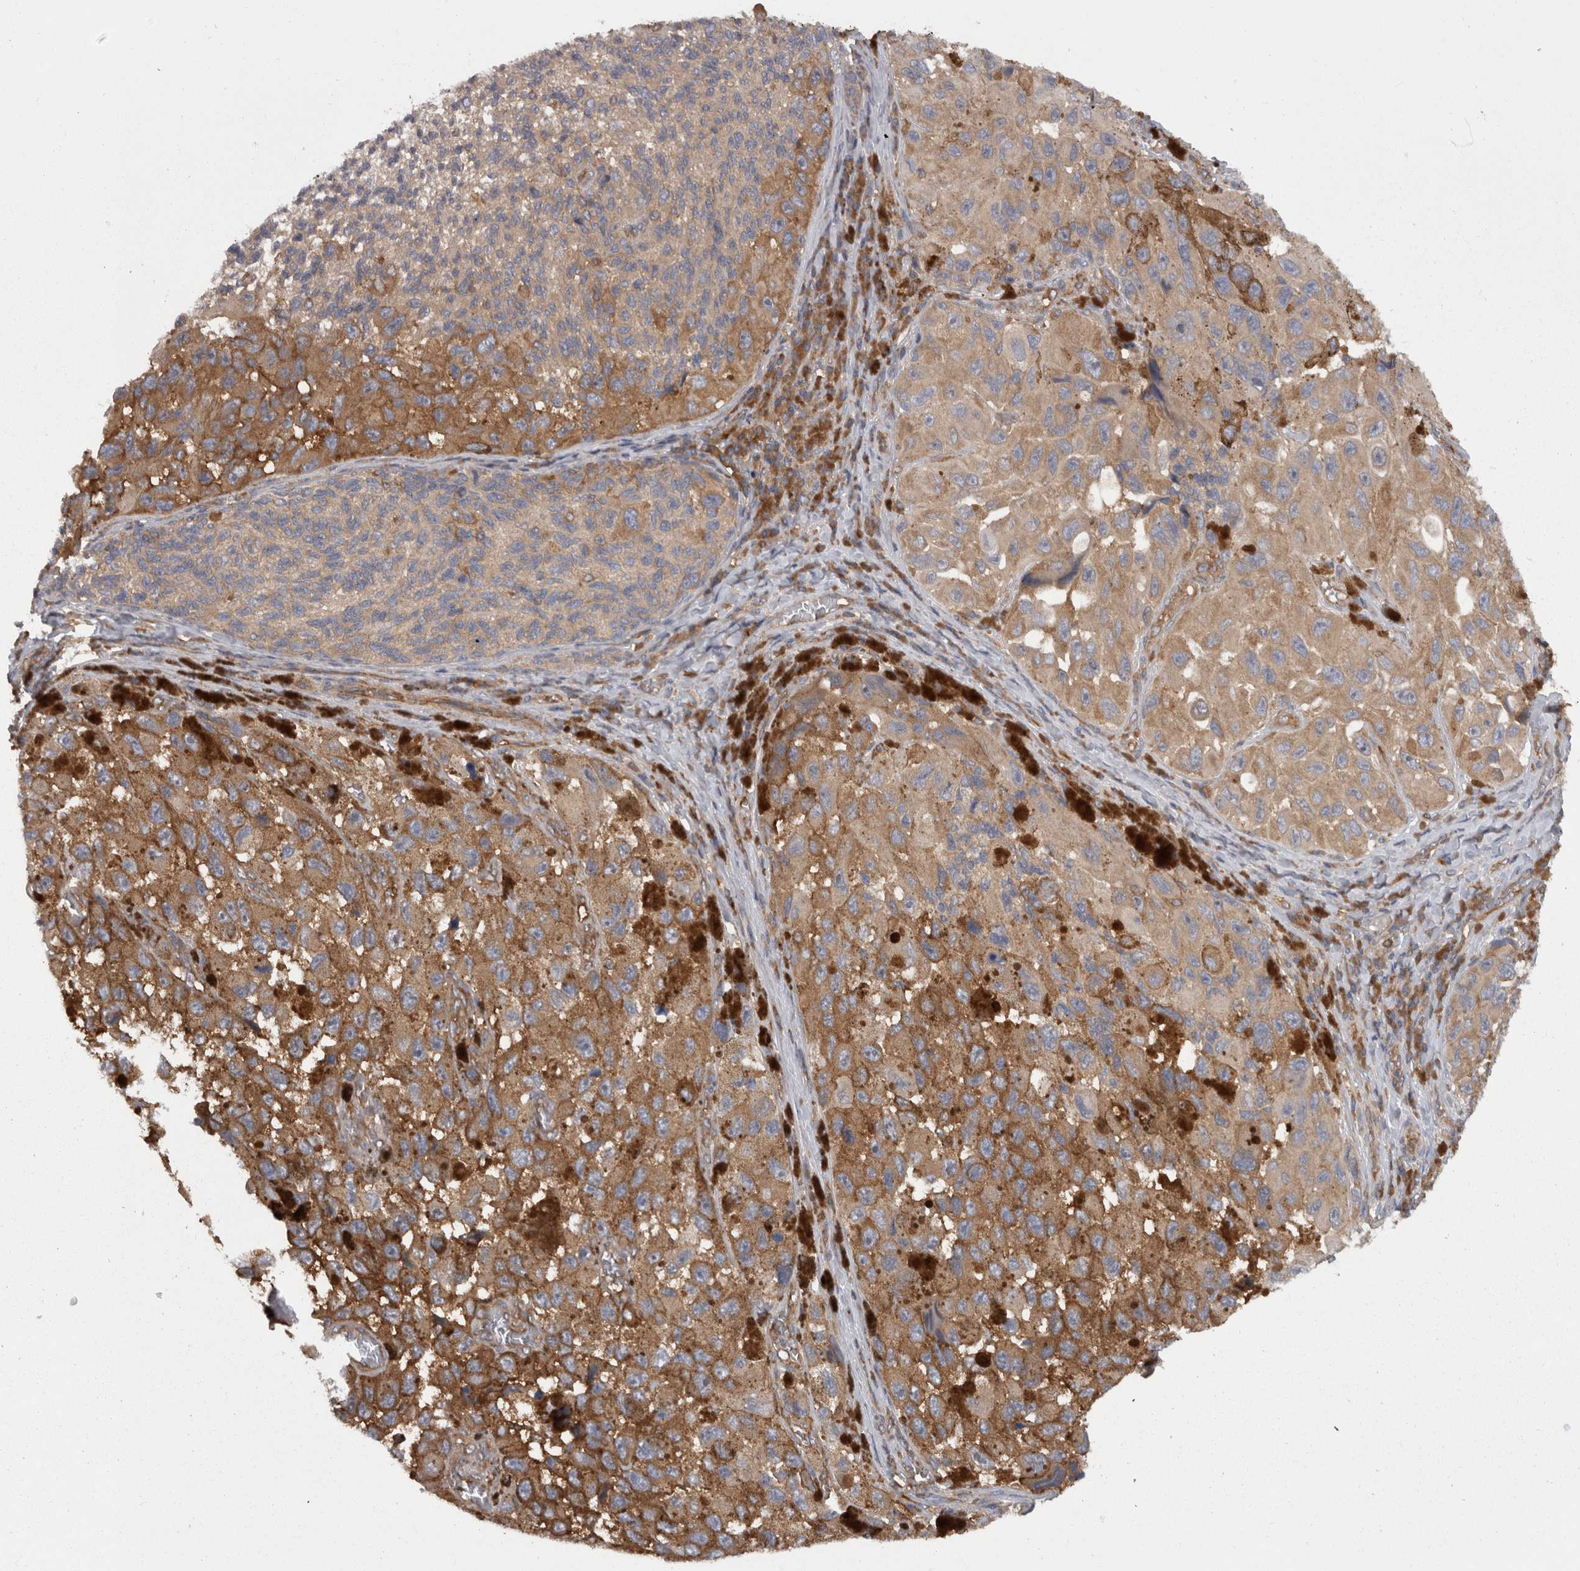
{"staining": {"intensity": "moderate", "quantity": ">75%", "location": "cytoplasmic/membranous"}, "tissue": "melanoma", "cell_type": "Tumor cells", "image_type": "cancer", "snomed": [{"axis": "morphology", "description": "Malignant melanoma, NOS"}, {"axis": "topography", "description": "Skin"}], "caption": "Melanoma was stained to show a protein in brown. There is medium levels of moderate cytoplasmic/membranous expression in about >75% of tumor cells.", "gene": "SMCR8", "patient": {"sex": "female", "age": 73}}